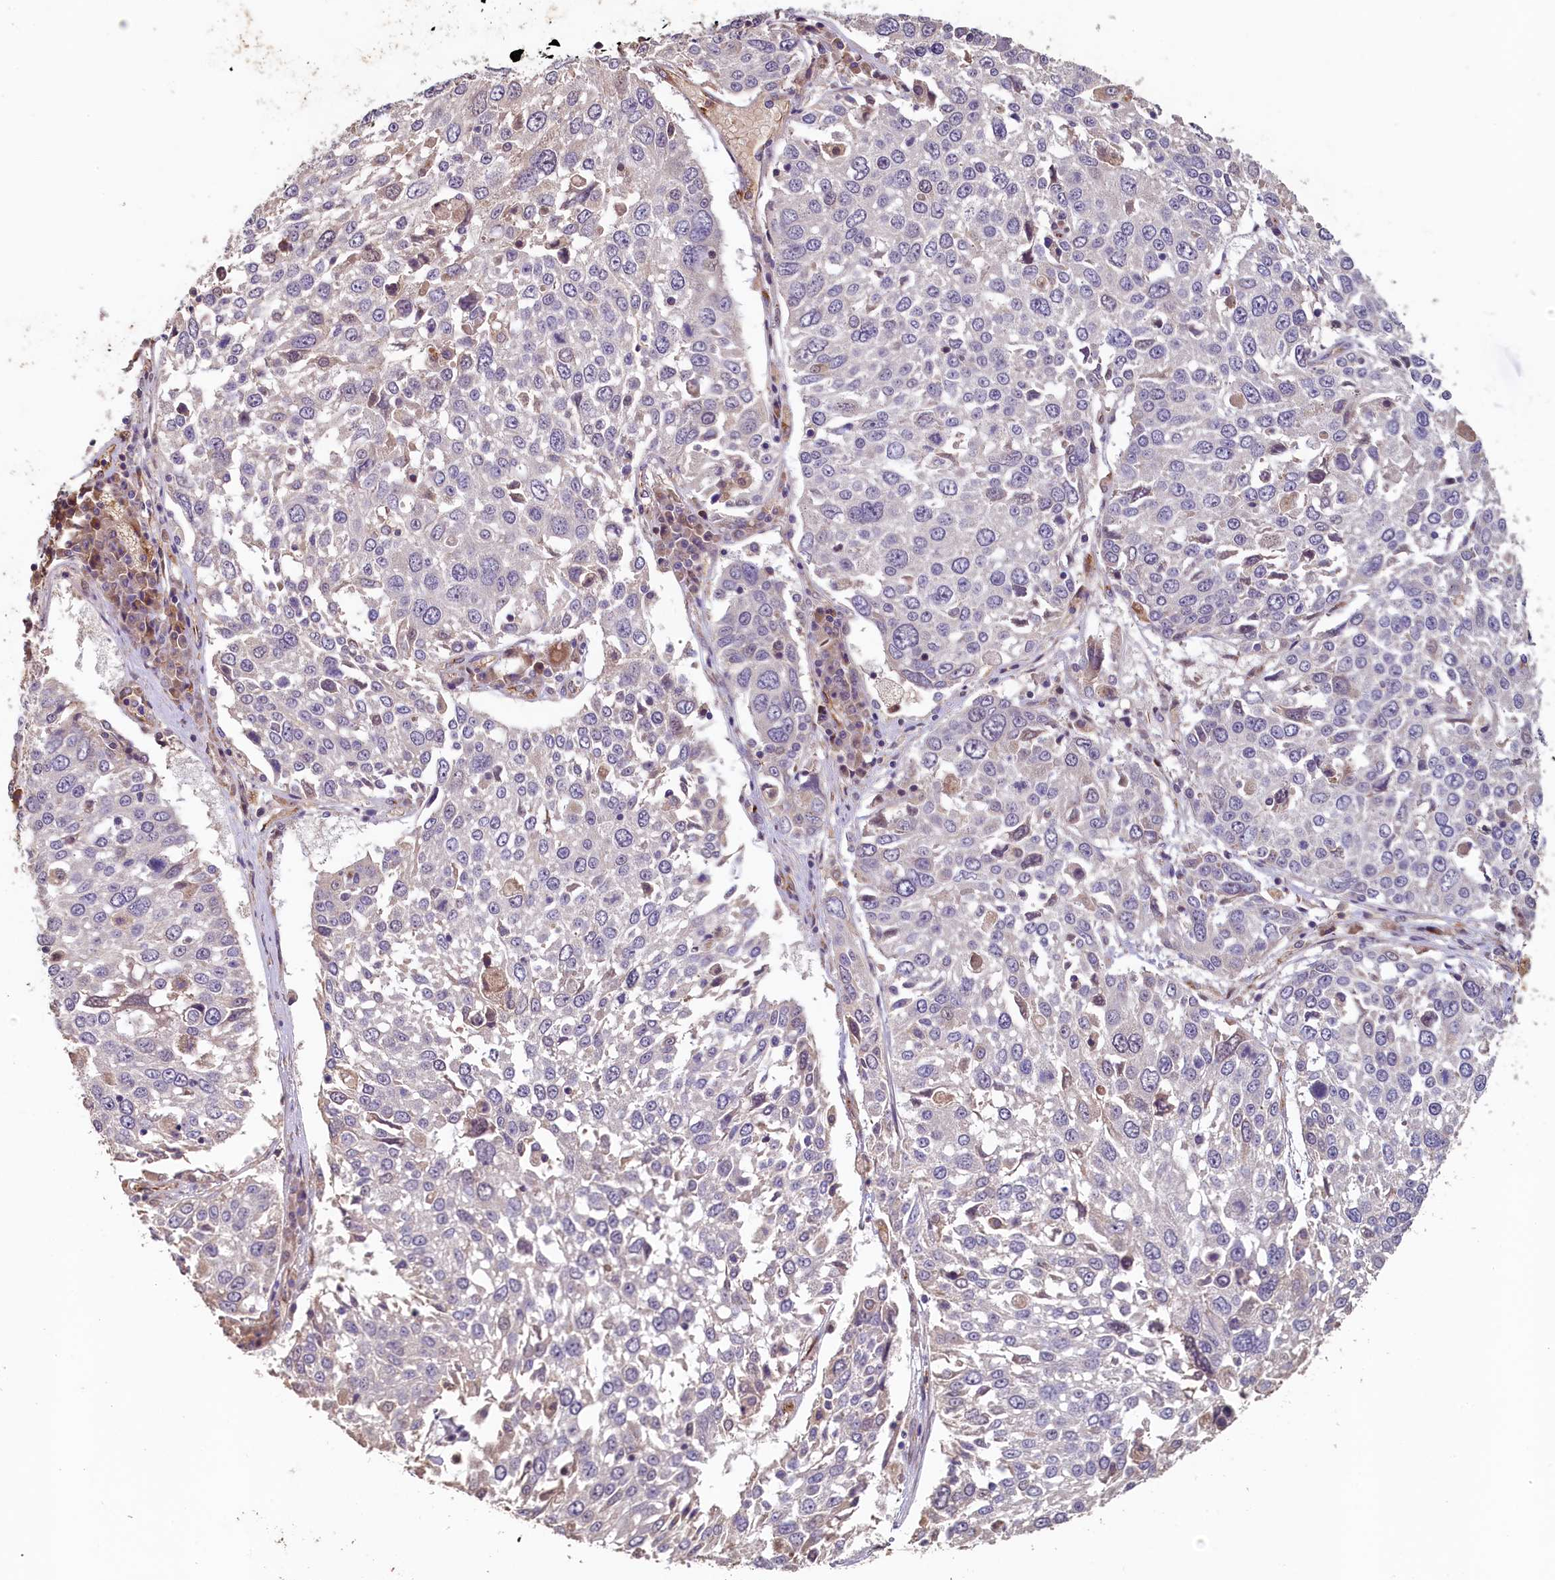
{"staining": {"intensity": "negative", "quantity": "none", "location": "none"}, "tissue": "lung cancer", "cell_type": "Tumor cells", "image_type": "cancer", "snomed": [{"axis": "morphology", "description": "Squamous cell carcinoma, NOS"}, {"axis": "topography", "description": "Lung"}], "caption": "High power microscopy histopathology image of an immunohistochemistry (IHC) histopathology image of squamous cell carcinoma (lung), revealing no significant positivity in tumor cells.", "gene": "ACSBG1", "patient": {"sex": "male", "age": 65}}